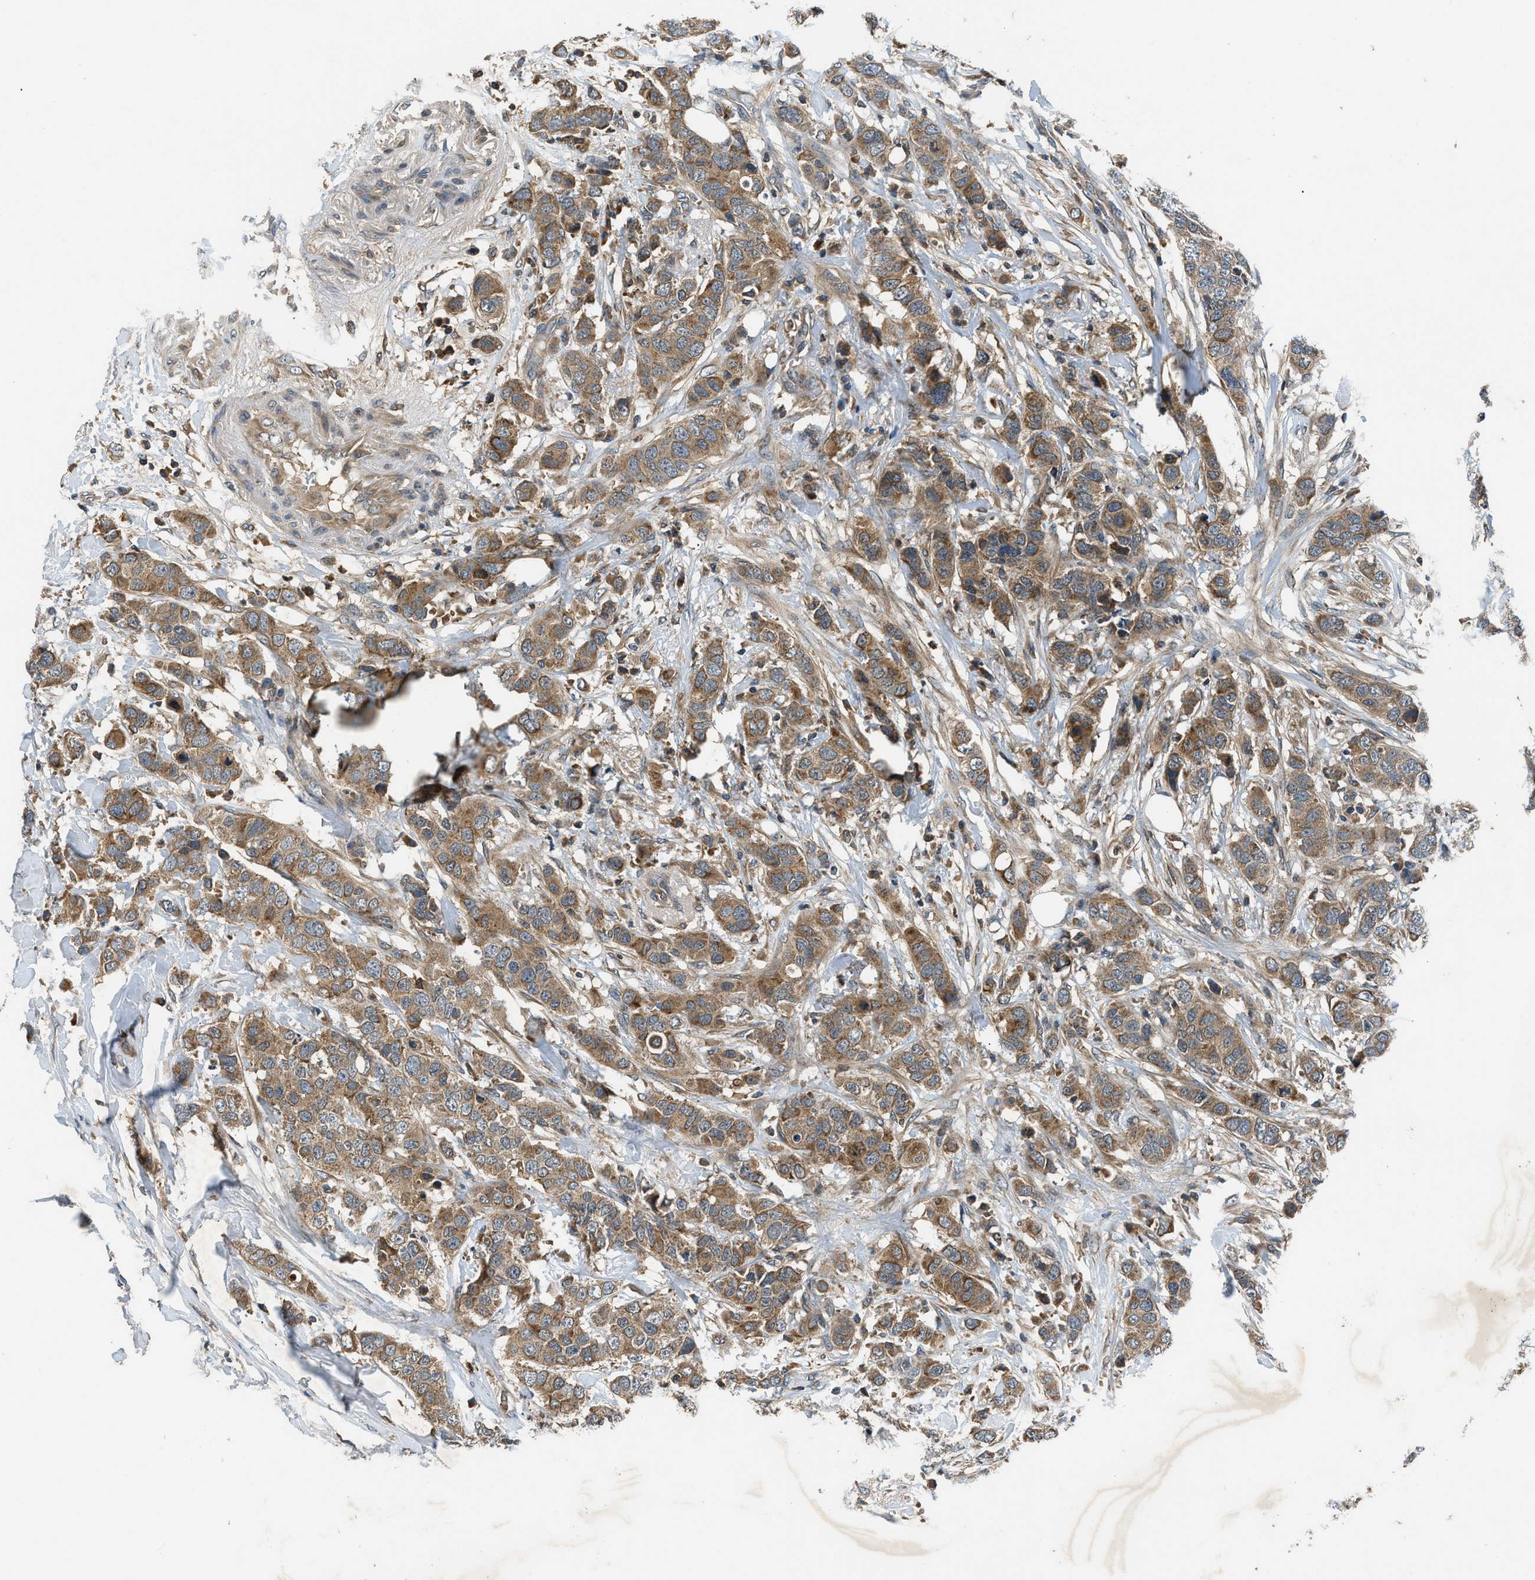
{"staining": {"intensity": "moderate", "quantity": ">75%", "location": "cytoplasmic/membranous"}, "tissue": "breast cancer", "cell_type": "Tumor cells", "image_type": "cancer", "snomed": [{"axis": "morphology", "description": "Duct carcinoma"}, {"axis": "topography", "description": "Breast"}], "caption": "Invasive ductal carcinoma (breast) tissue shows moderate cytoplasmic/membranous staining in approximately >75% of tumor cells The staining was performed using DAB (3,3'-diaminobenzidine), with brown indicating positive protein expression. Nuclei are stained blue with hematoxylin.", "gene": "PAFAH2", "patient": {"sex": "female", "age": 37}}